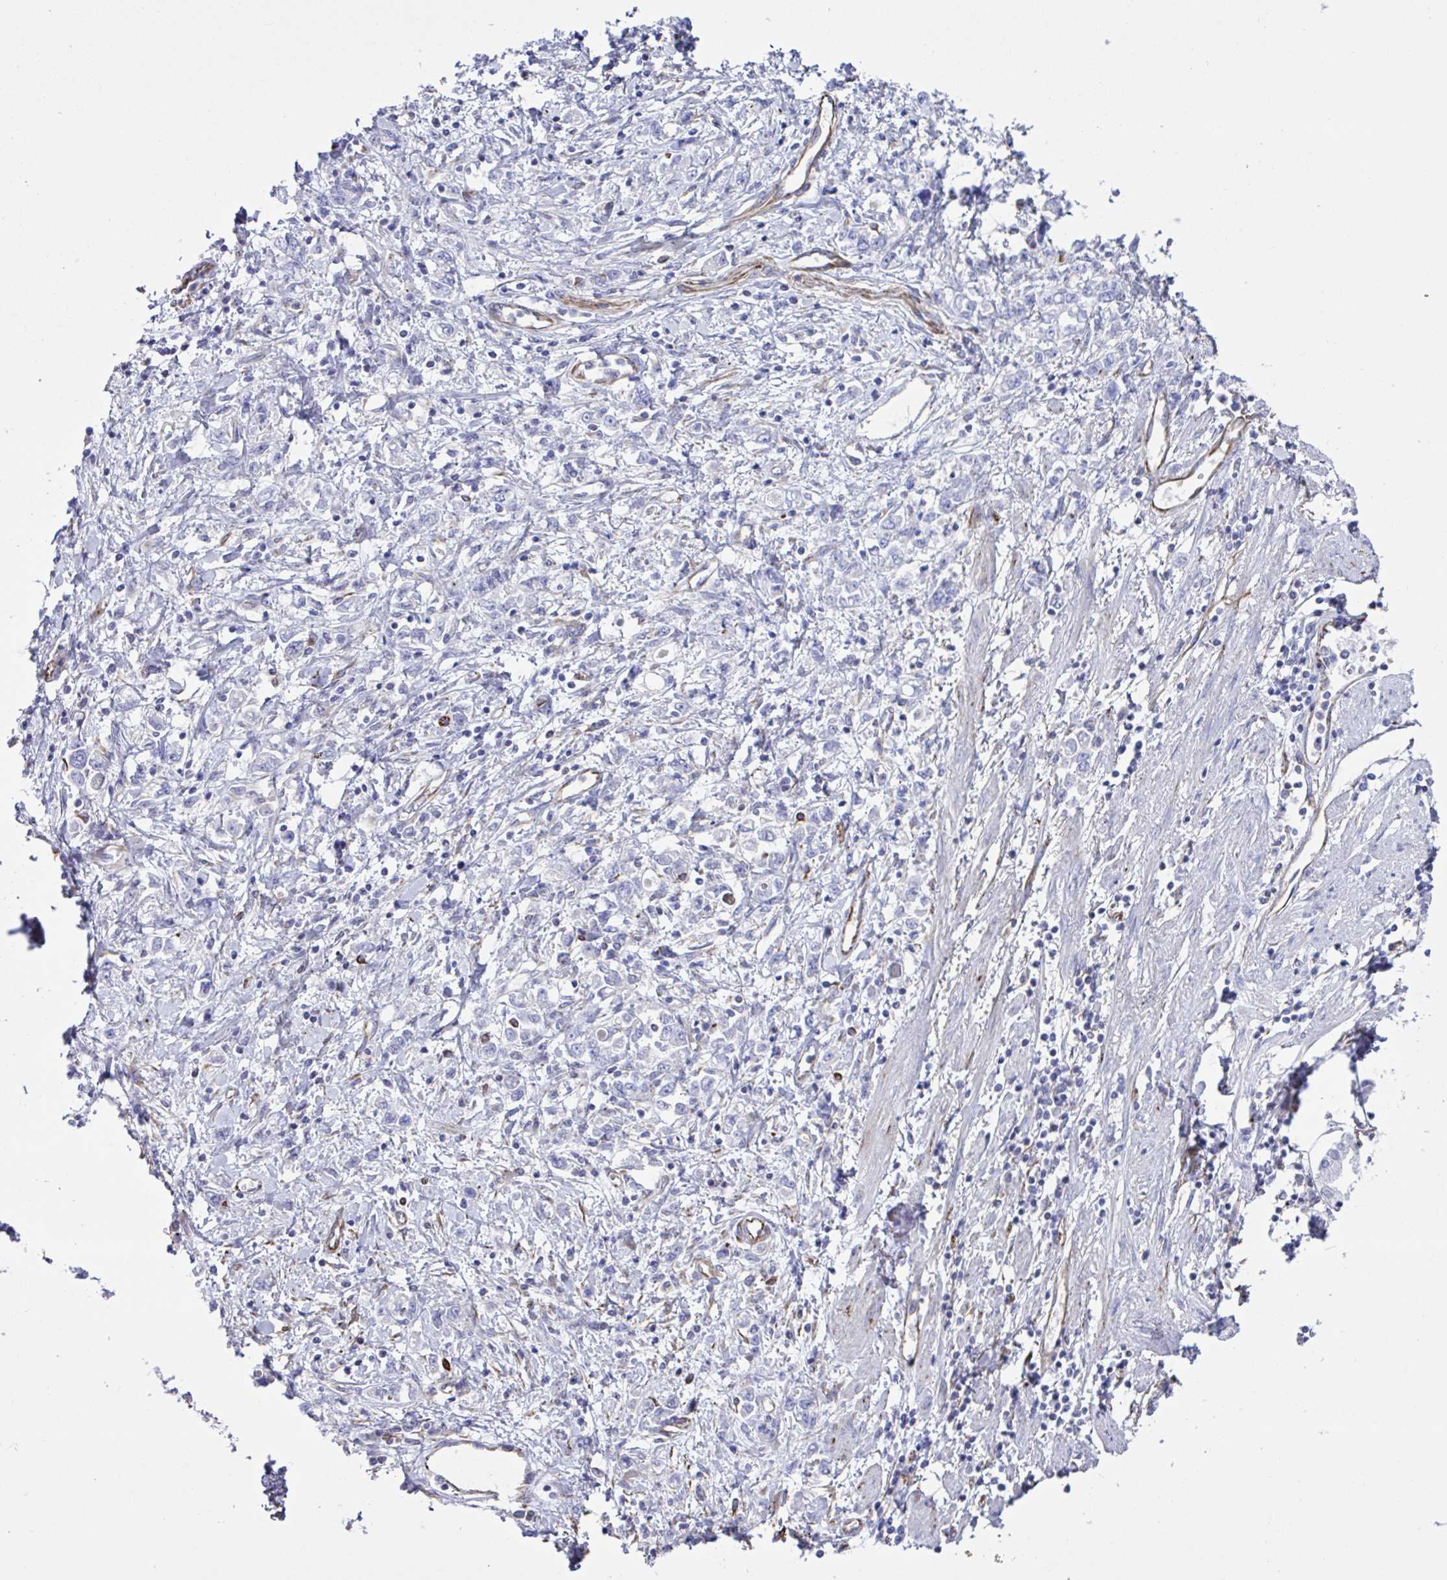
{"staining": {"intensity": "negative", "quantity": "none", "location": "none"}, "tissue": "stomach cancer", "cell_type": "Tumor cells", "image_type": "cancer", "snomed": [{"axis": "morphology", "description": "Adenocarcinoma, NOS"}, {"axis": "topography", "description": "Stomach"}], "caption": "An immunohistochemistry (IHC) histopathology image of adenocarcinoma (stomach) is shown. There is no staining in tumor cells of adenocarcinoma (stomach).", "gene": "TMEM86B", "patient": {"sex": "female", "age": 76}}